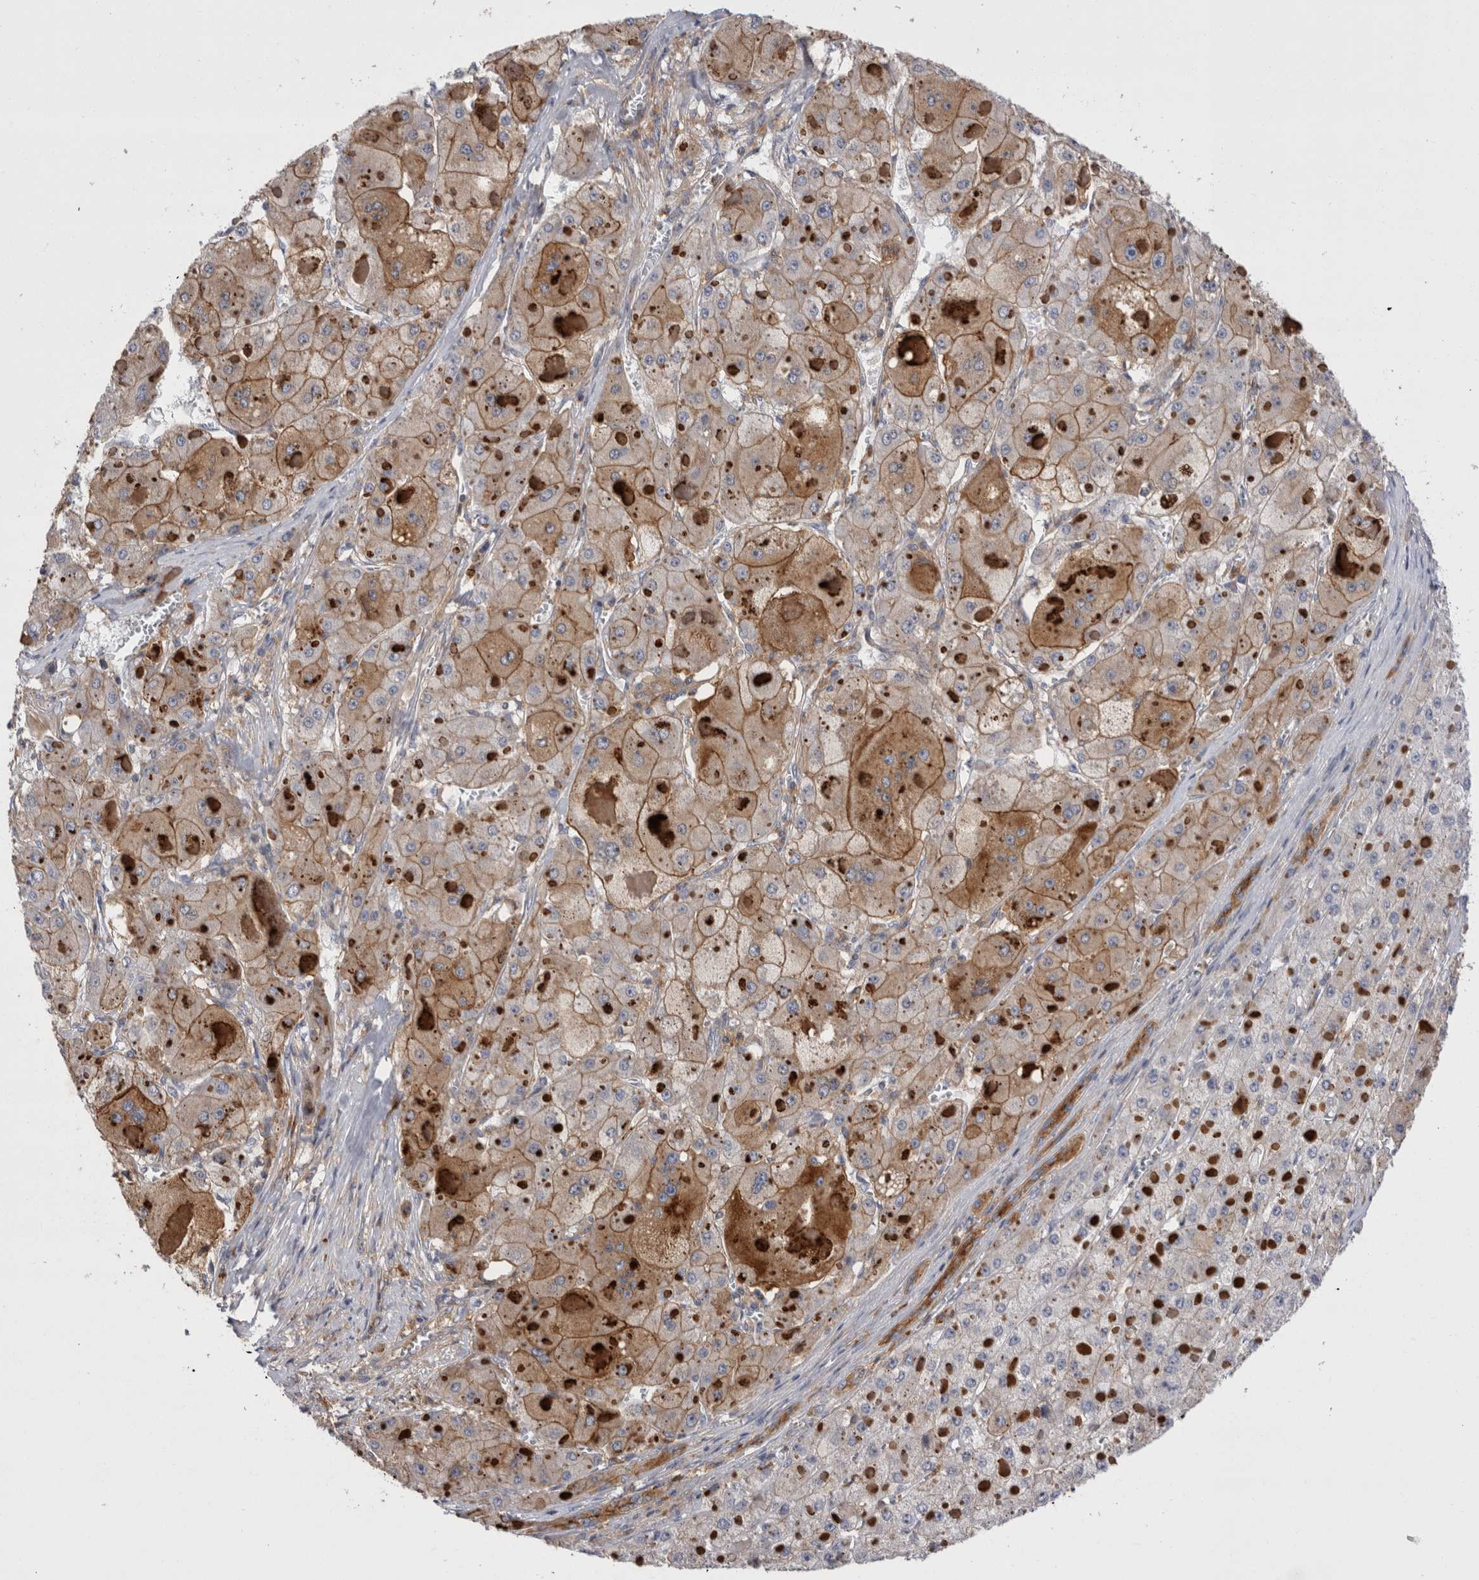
{"staining": {"intensity": "moderate", "quantity": ">75%", "location": "cytoplasmic/membranous"}, "tissue": "liver cancer", "cell_type": "Tumor cells", "image_type": "cancer", "snomed": [{"axis": "morphology", "description": "Carcinoma, Hepatocellular, NOS"}, {"axis": "topography", "description": "Liver"}], "caption": "An IHC image of neoplastic tissue is shown. Protein staining in brown highlights moderate cytoplasmic/membranous positivity in liver cancer within tumor cells.", "gene": "RAB11FIP1", "patient": {"sex": "female", "age": 73}}